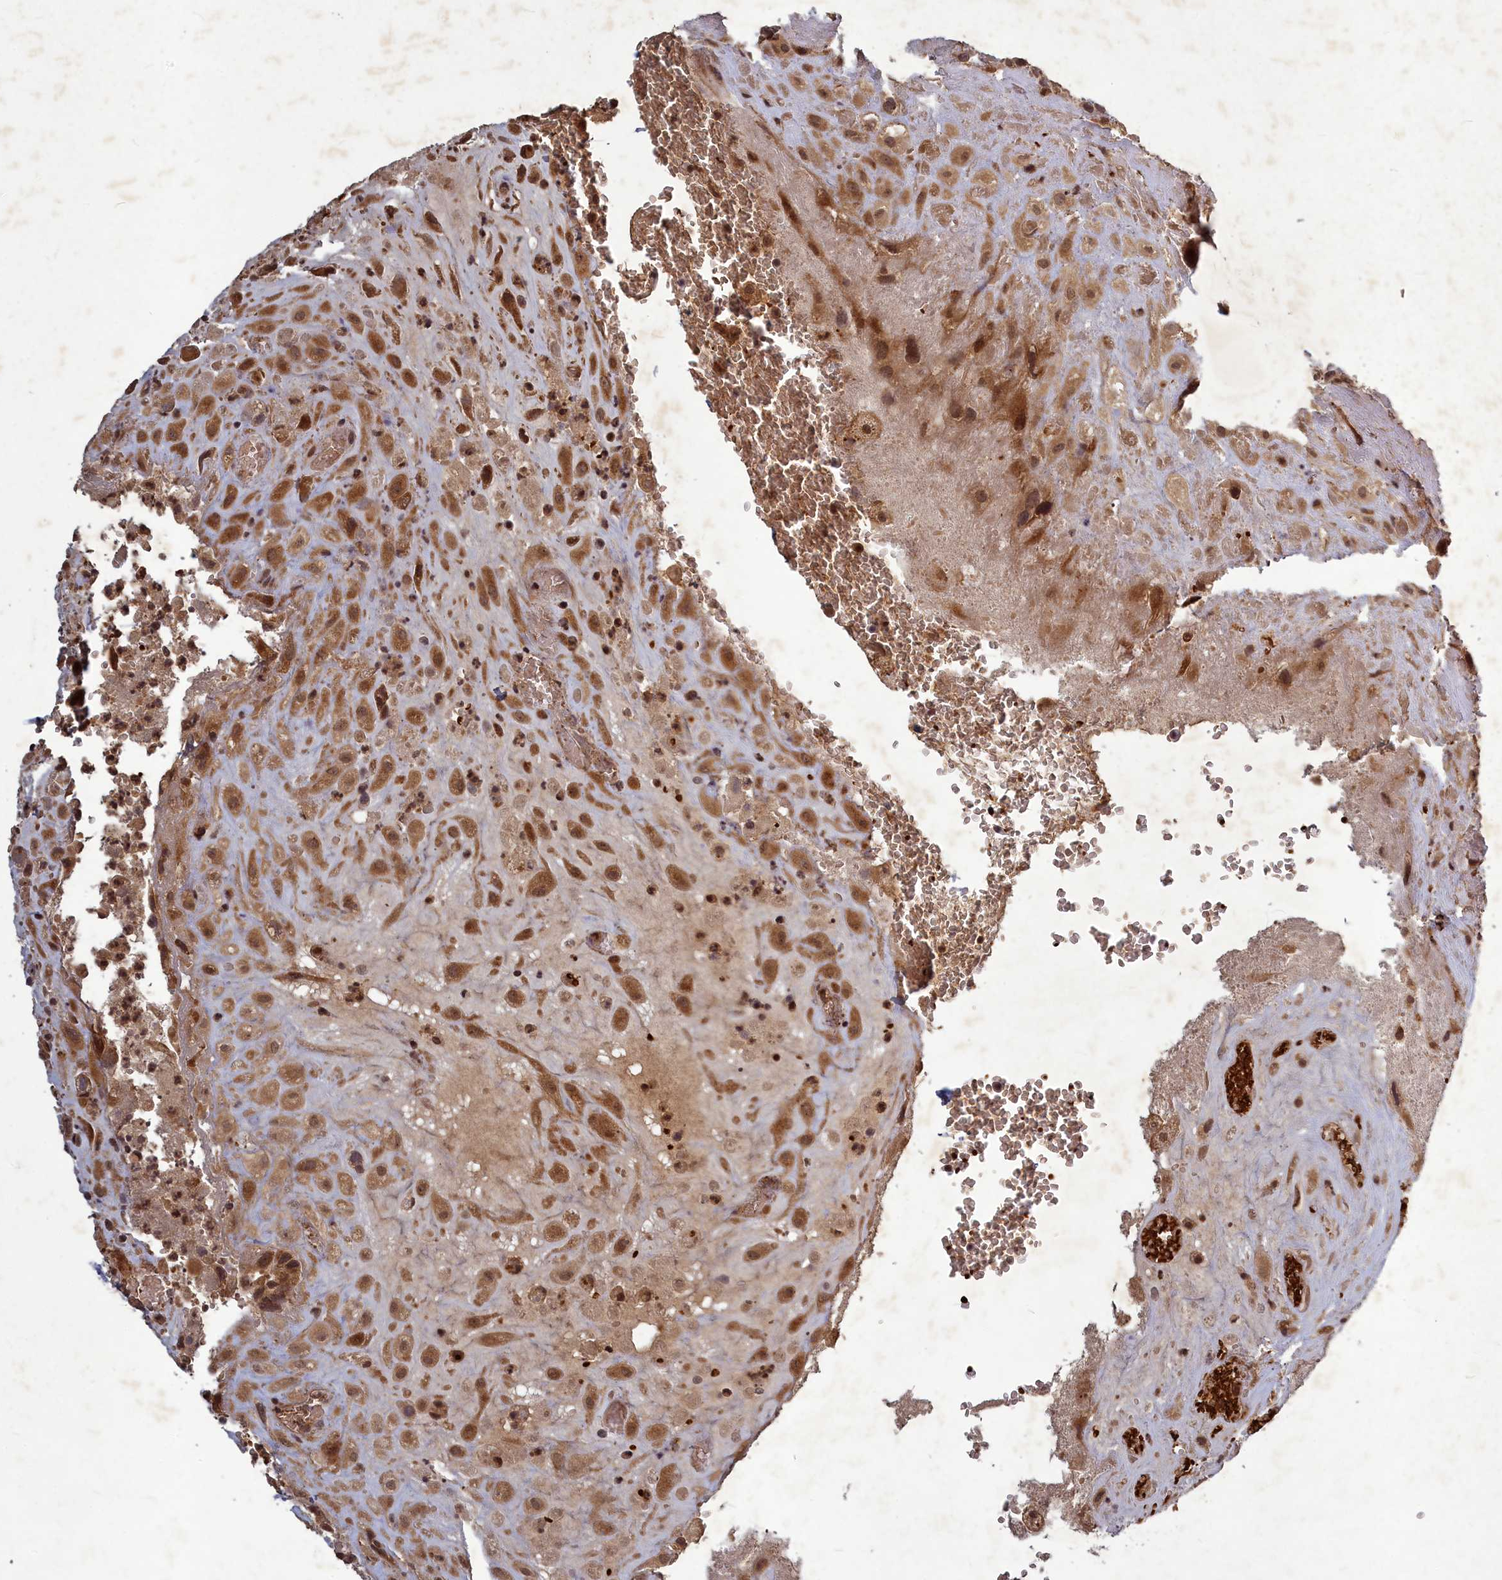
{"staining": {"intensity": "moderate", "quantity": ">75%", "location": "cytoplasmic/membranous,nuclear"}, "tissue": "placenta", "cell_type": "Decidual cells", "image_type": "normal", "snomed": [{"axis": "morphology", "description": "Normal tissue, NOS"}, {"axis": "topography", "description": "Placenta"}], "caption": "High-power microscopy captured an immunohistochemistry (IHC) histopathology image of benign placenta, revealing moderate cytoplasmic/membranous,nuclear staining in about >75% of decidual cells.", "gene": "SRMS", "patient": {"sex": "female", "age": 35}}